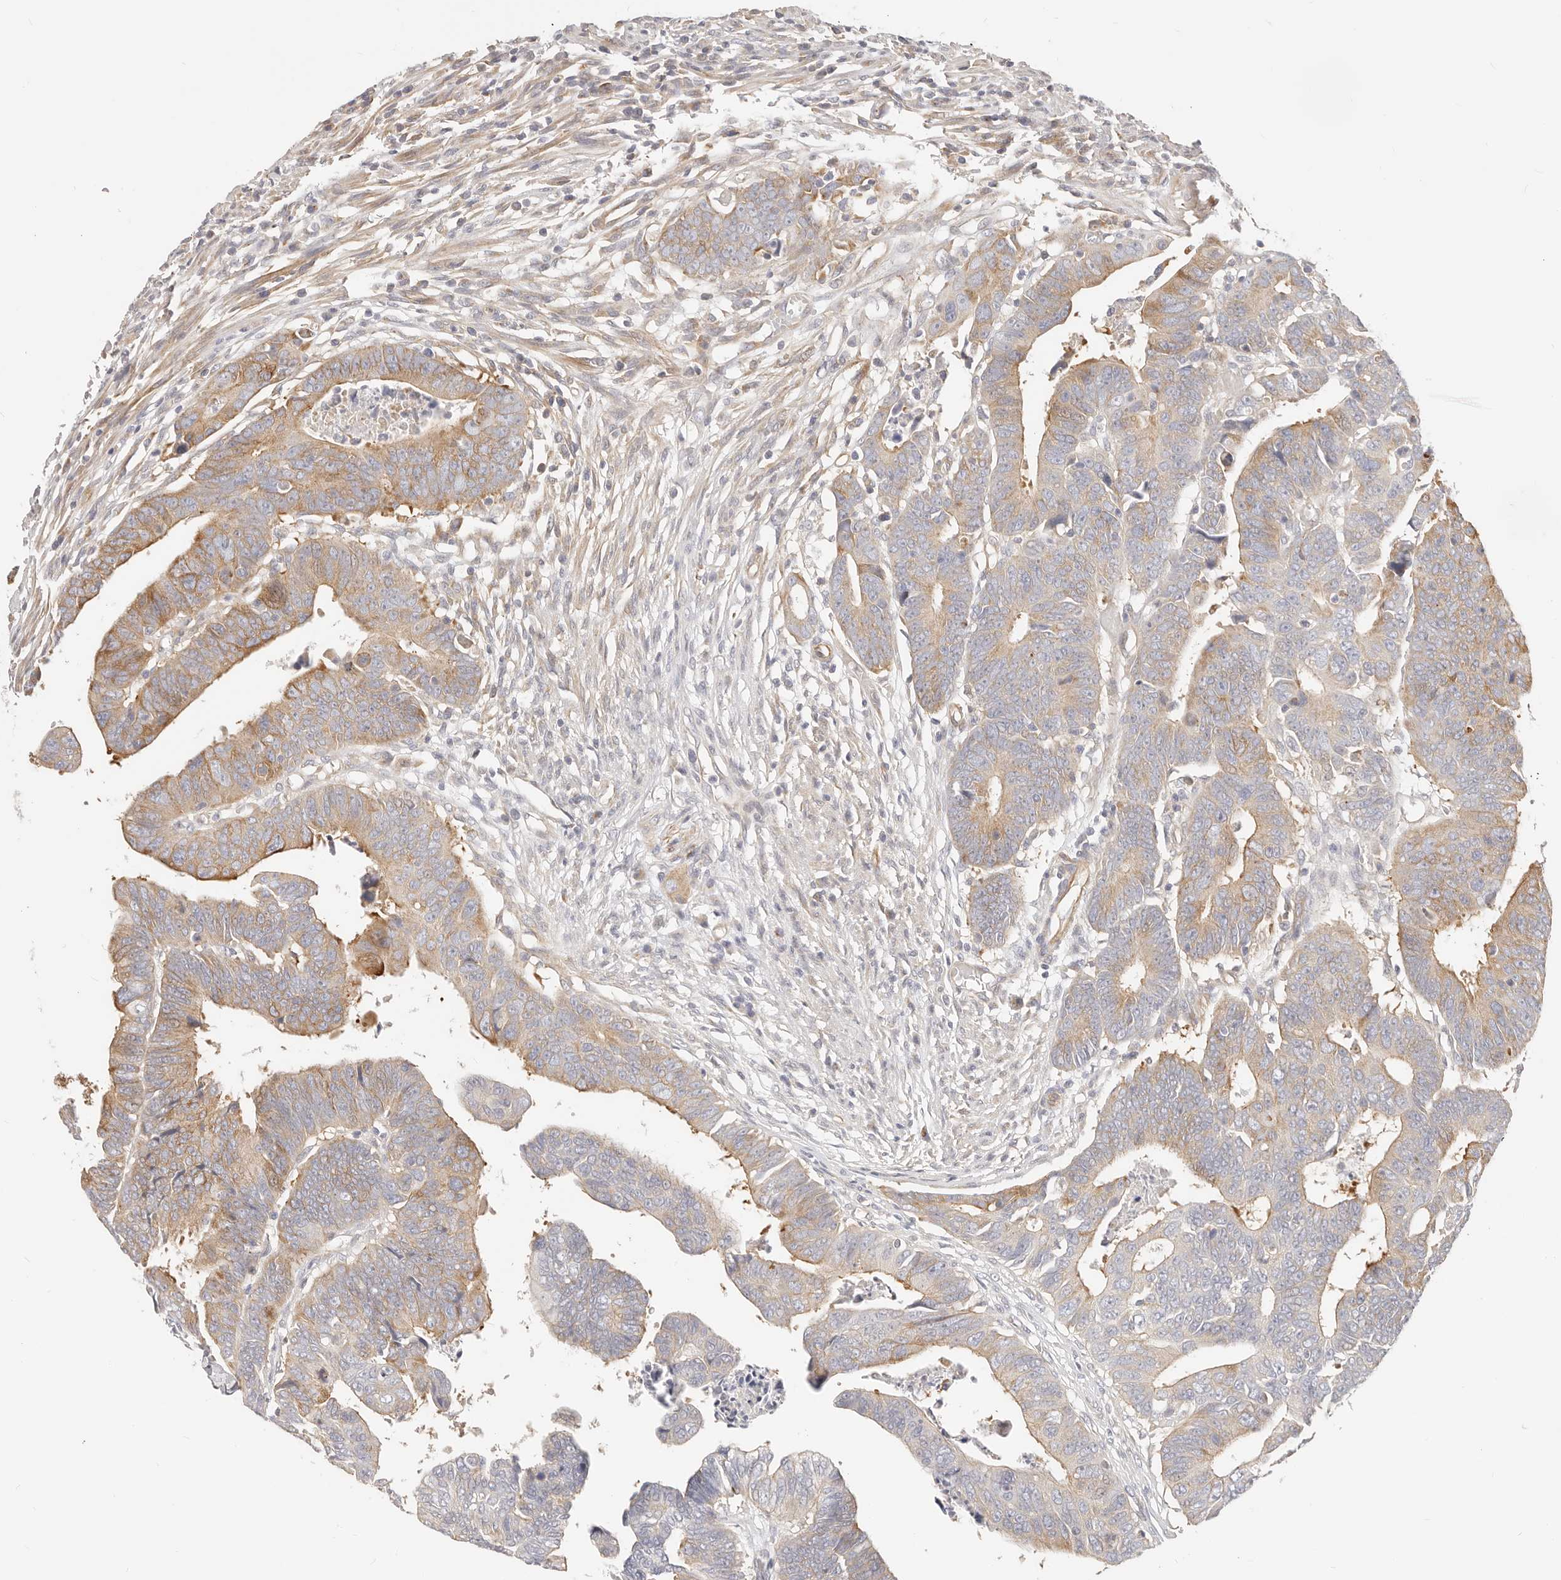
{"staining": {"intensity": "moderate", "quantity": "25%-75%", "location": "cytoplasmic/membranous"}, "tissue": "colorectal cancer", "cell_type": "Tumor cells", "image_type": "cancer", "snomed": [{"axis": "morphology", "description": "Adenocarcinoma, NOS"}, {"axis": "topography", "description": "Rectum"}], "caption": "Moderate cytoplasmic/membranous expression is seen in about 25%-75% of tumor cells in colorectal cancer (adenocarcinoma).", "gene": "DTNBP1", "patient": {"sex": "female", "age": 65}}